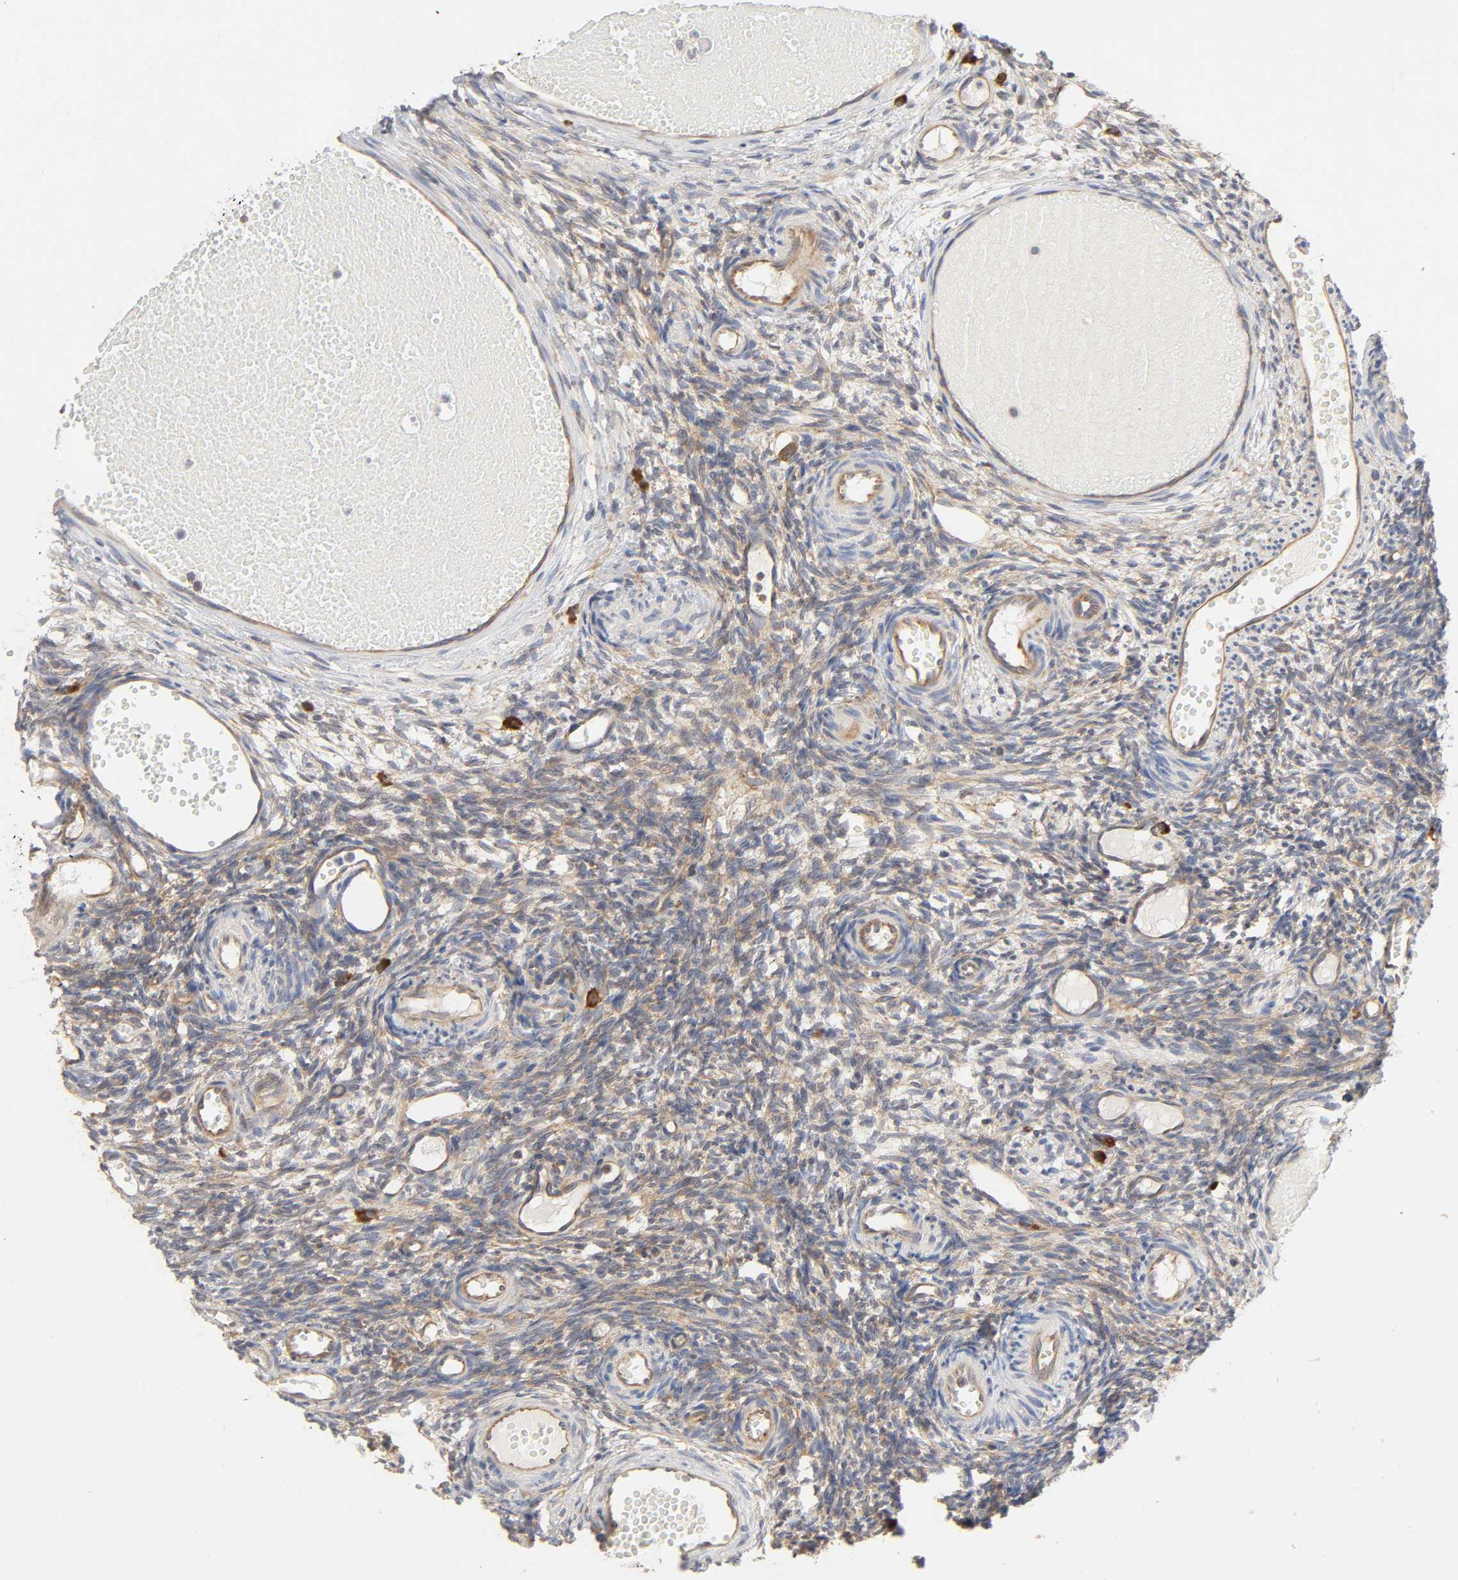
{"staining": {"intensity": "weak", "quantity": "25%-75%", "location": "cytoplasmic/membranous"}, "tissue": "ovary", "cell_type": "Ovarian stroma cells", "image_type": "normal", "snomed": [{"axis": "morphology", "description": "Normal tissue, NOS"}, {"axis": "topography", "description": "Ovary"}], "caption": "This image exhibits normal ovary stained with immunohistochemistry to label a protein in brown. The cytoplasmic/membranous of ovarian stroma cells show weak positivity for the protein. Nuclei are counter-stained blue.", "gene": "IQCJ", "patient": {"sex": "female", "age": 35}}